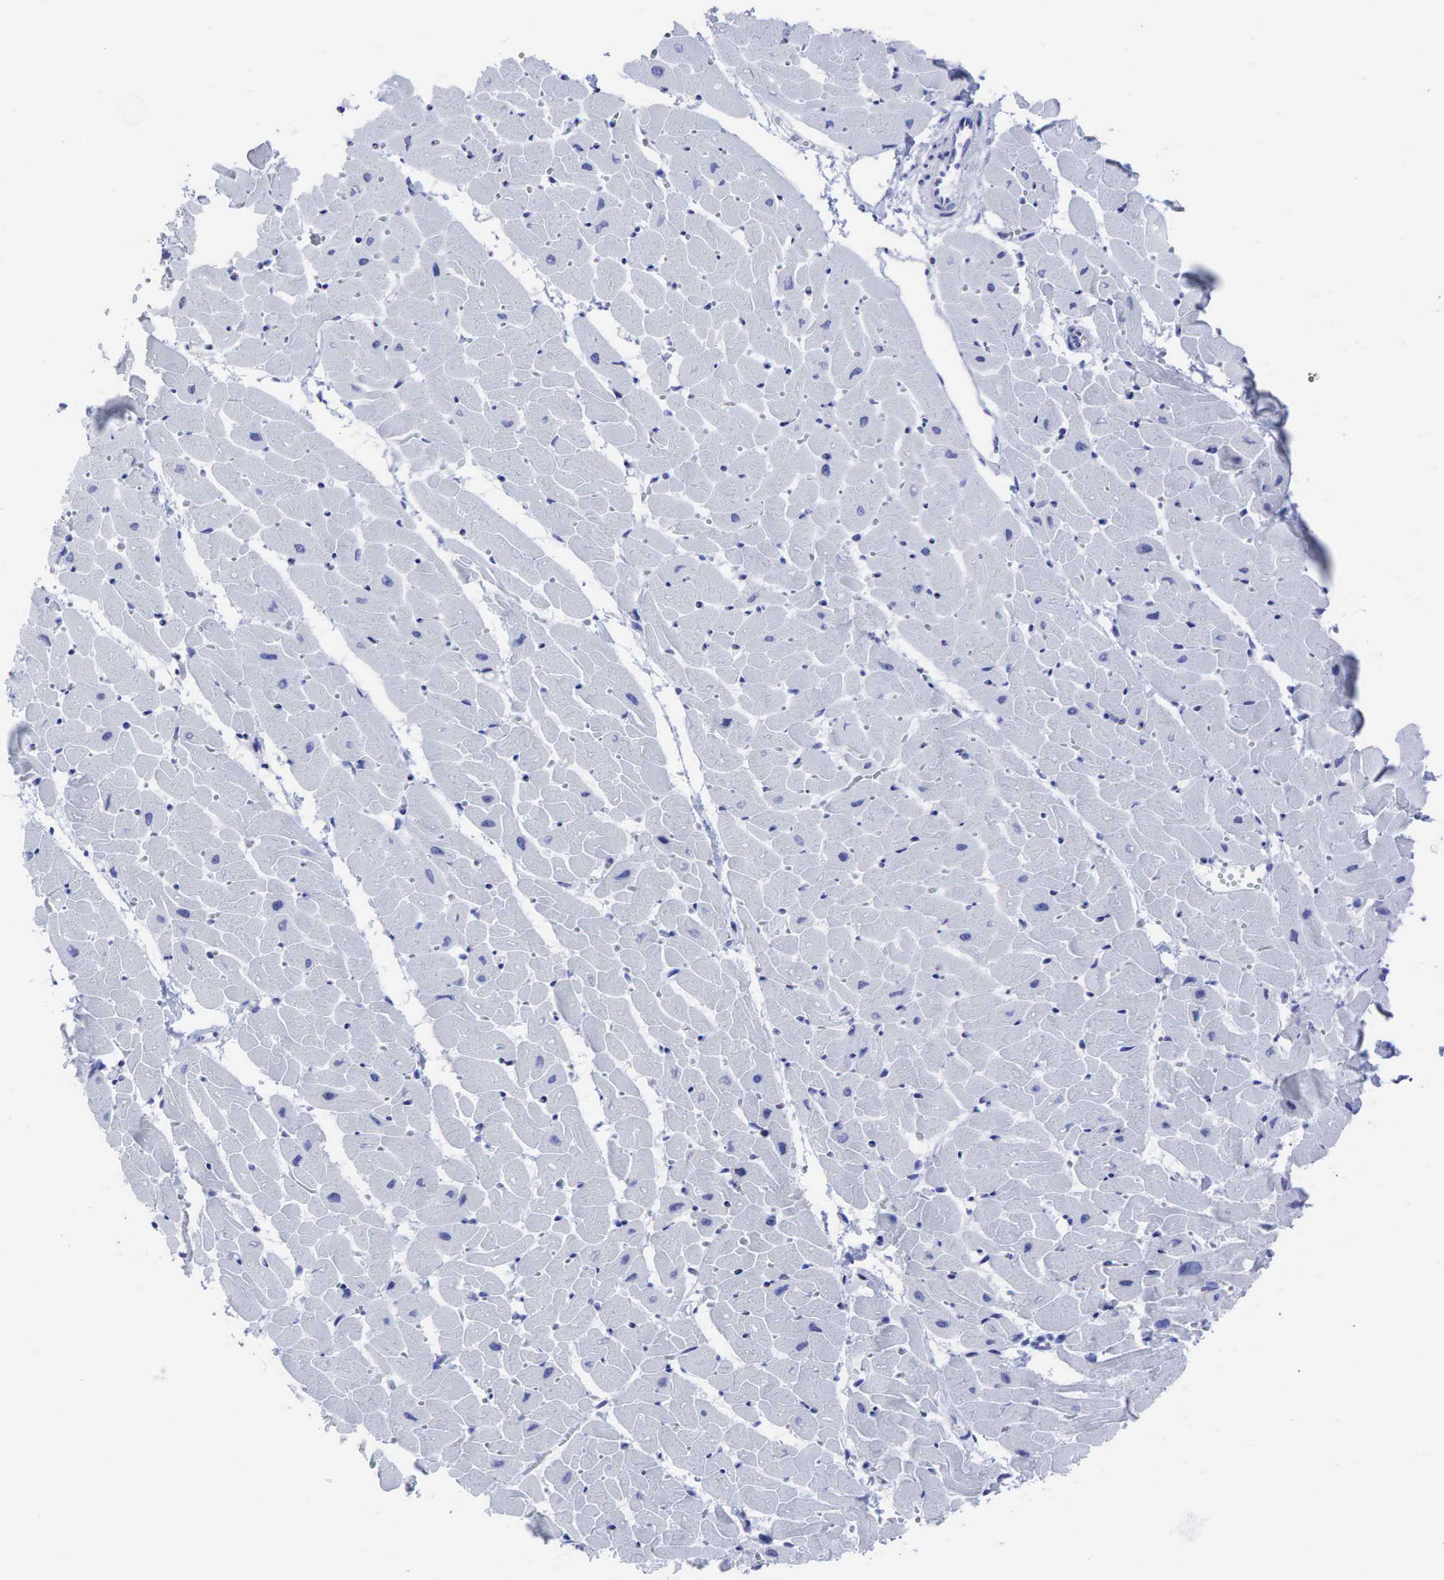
{"staining": {"intensity": "negative", "quantity": "none", "location": "none"}, "tissue": "heart muscle", "cell_type": "Cardiomyocytes", "image_type": "normal", "snomed": [{"axis": "morphology", "description": "Normal tissue, NOS"}, {"axis": "topography", "description": "Heart"}], "caption": "Immunohistochemistry (IHC) histopathology image of unremarkable human heart muscle stained for a protein (brown), which displays no positivity in cardiomyocytes. (DAB (3,3'-diaminobenzidine) IHC with hematoxylin counter stain).", "gene": "CEACAM5", "patient": {"sex": "female", "age": 19}}